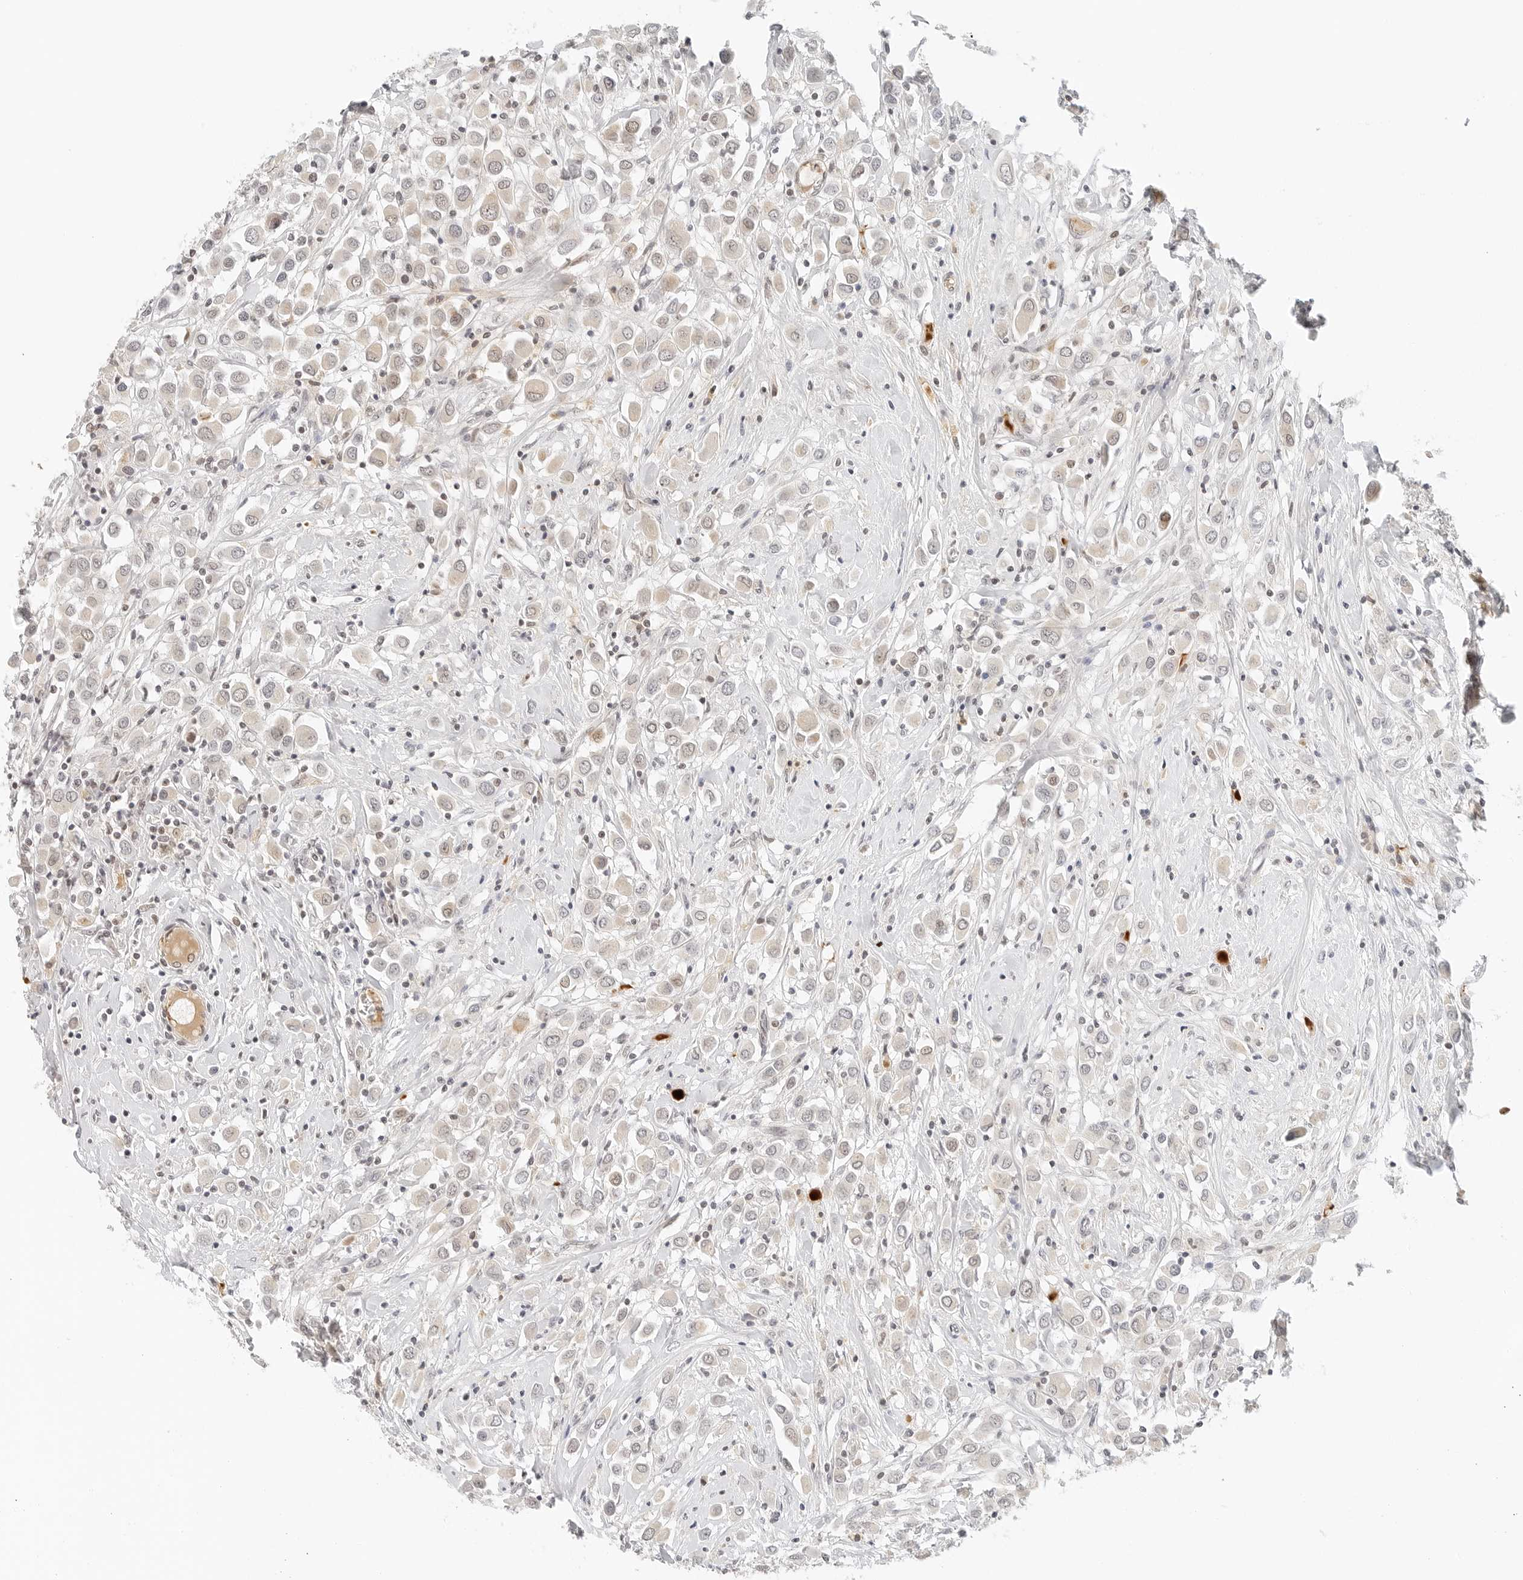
{"staining": {"intensity": "weak", "quantity": "<25%", "location": "cytoplasmic/membranous,nuclear"}, "tissue": "breast cancer", "cell_type": "Tumor cells", "image_type": "cancer", "snomed": [{"axis": "morphology", "description": "Duct carcinoma"}, {"axis": "topography", "description": "Breast"}], "caption": "Immunohistochemical staining of human breast cancer (infiltrating ductal carcinoma) demonstrates no significant positivity in tumor cells.", "gene": "NEO1", "patient": {"sex": "female", "age": 61}}